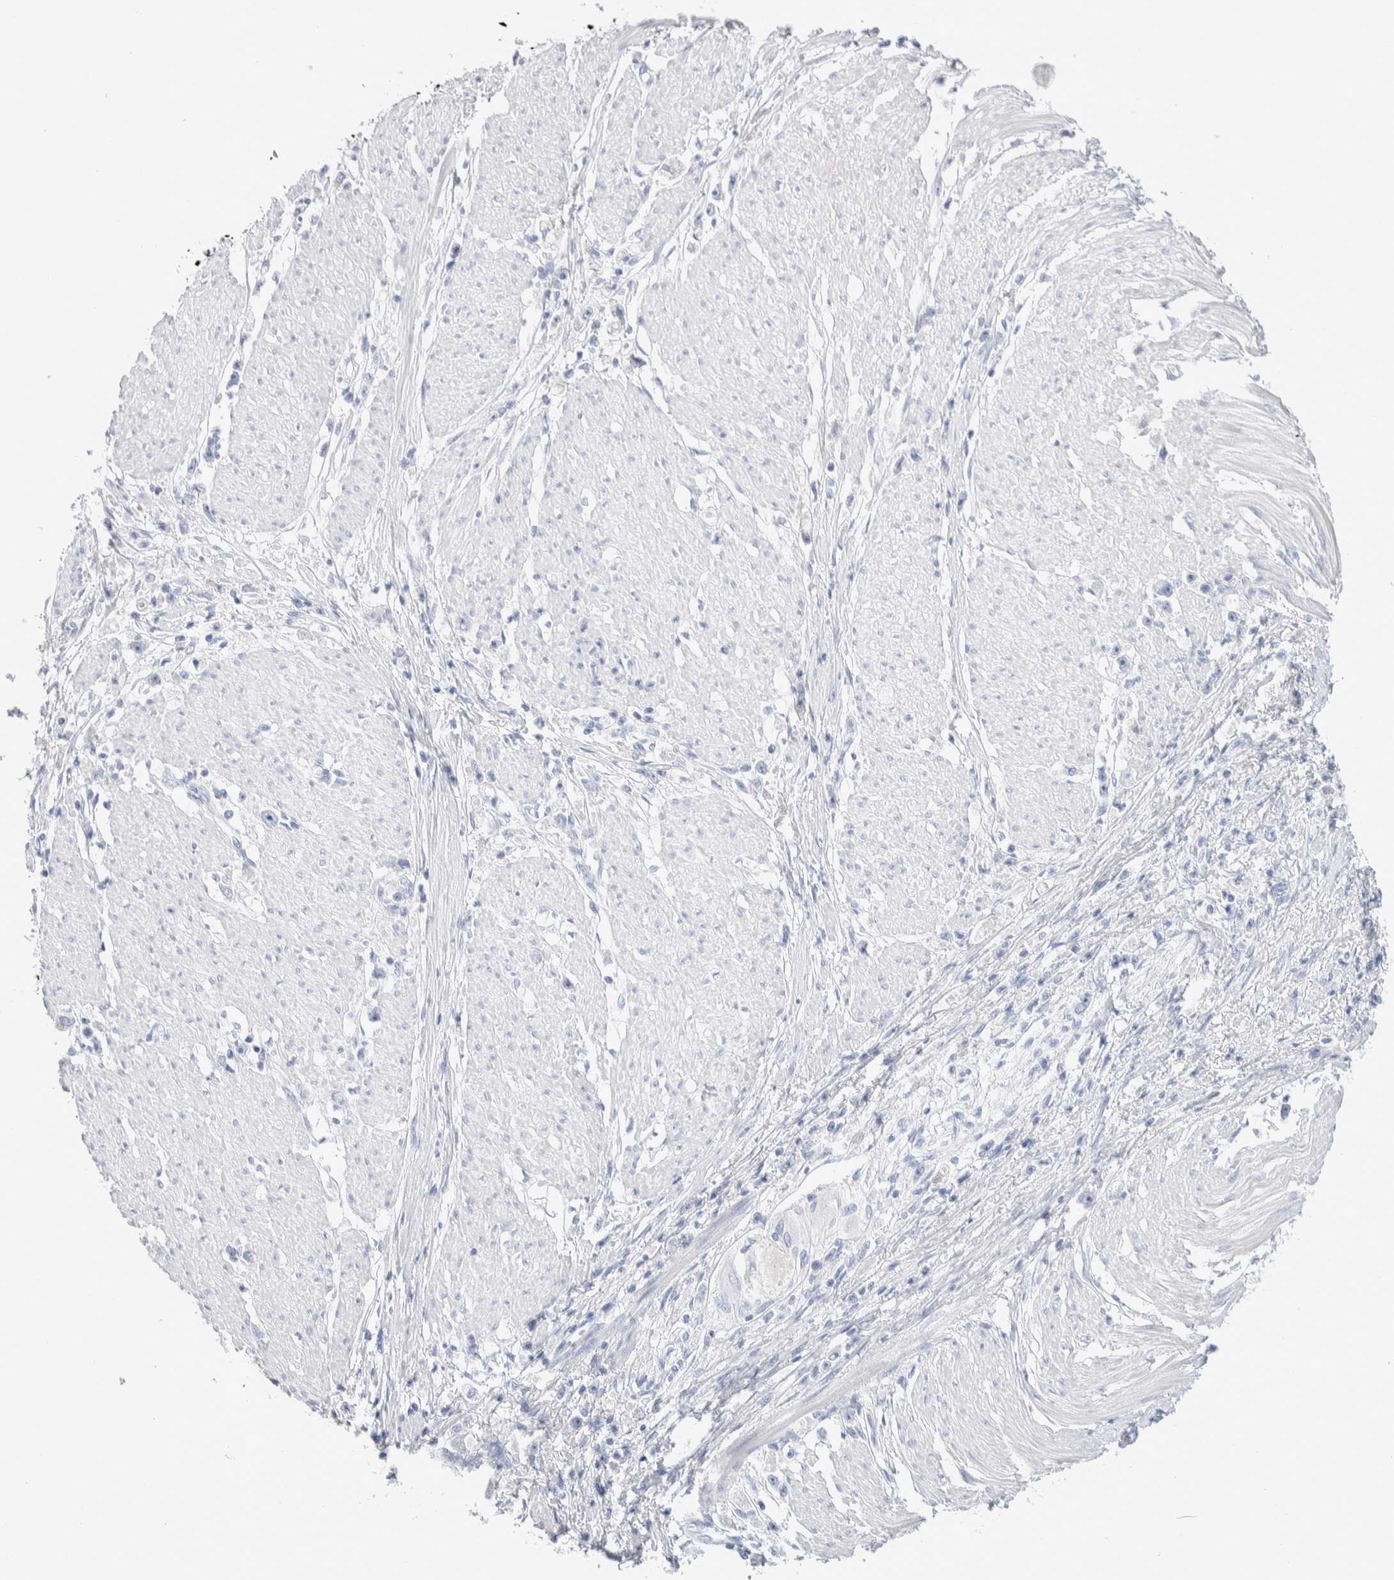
{"staining": {"intensity": "negative", "quantity": "none", "location": "none"}, "tissue": "stomach cancer", "cell_type": "Tumor cells", "image_type": "cancer", "snomed": [{"axis": "morphology", "description": "Adenocarcinoma, NOS"}, {"axis": "topography", "description": "Stomach"}], "caption": "IHC of human stomach adenocarcinoma displays no positivity in tumor cells. (Brightfield microscopy of DAB immunohistochemistry at high magnification).", "gene": "GDA", "patient": {"sex": "female", "age": 59}}